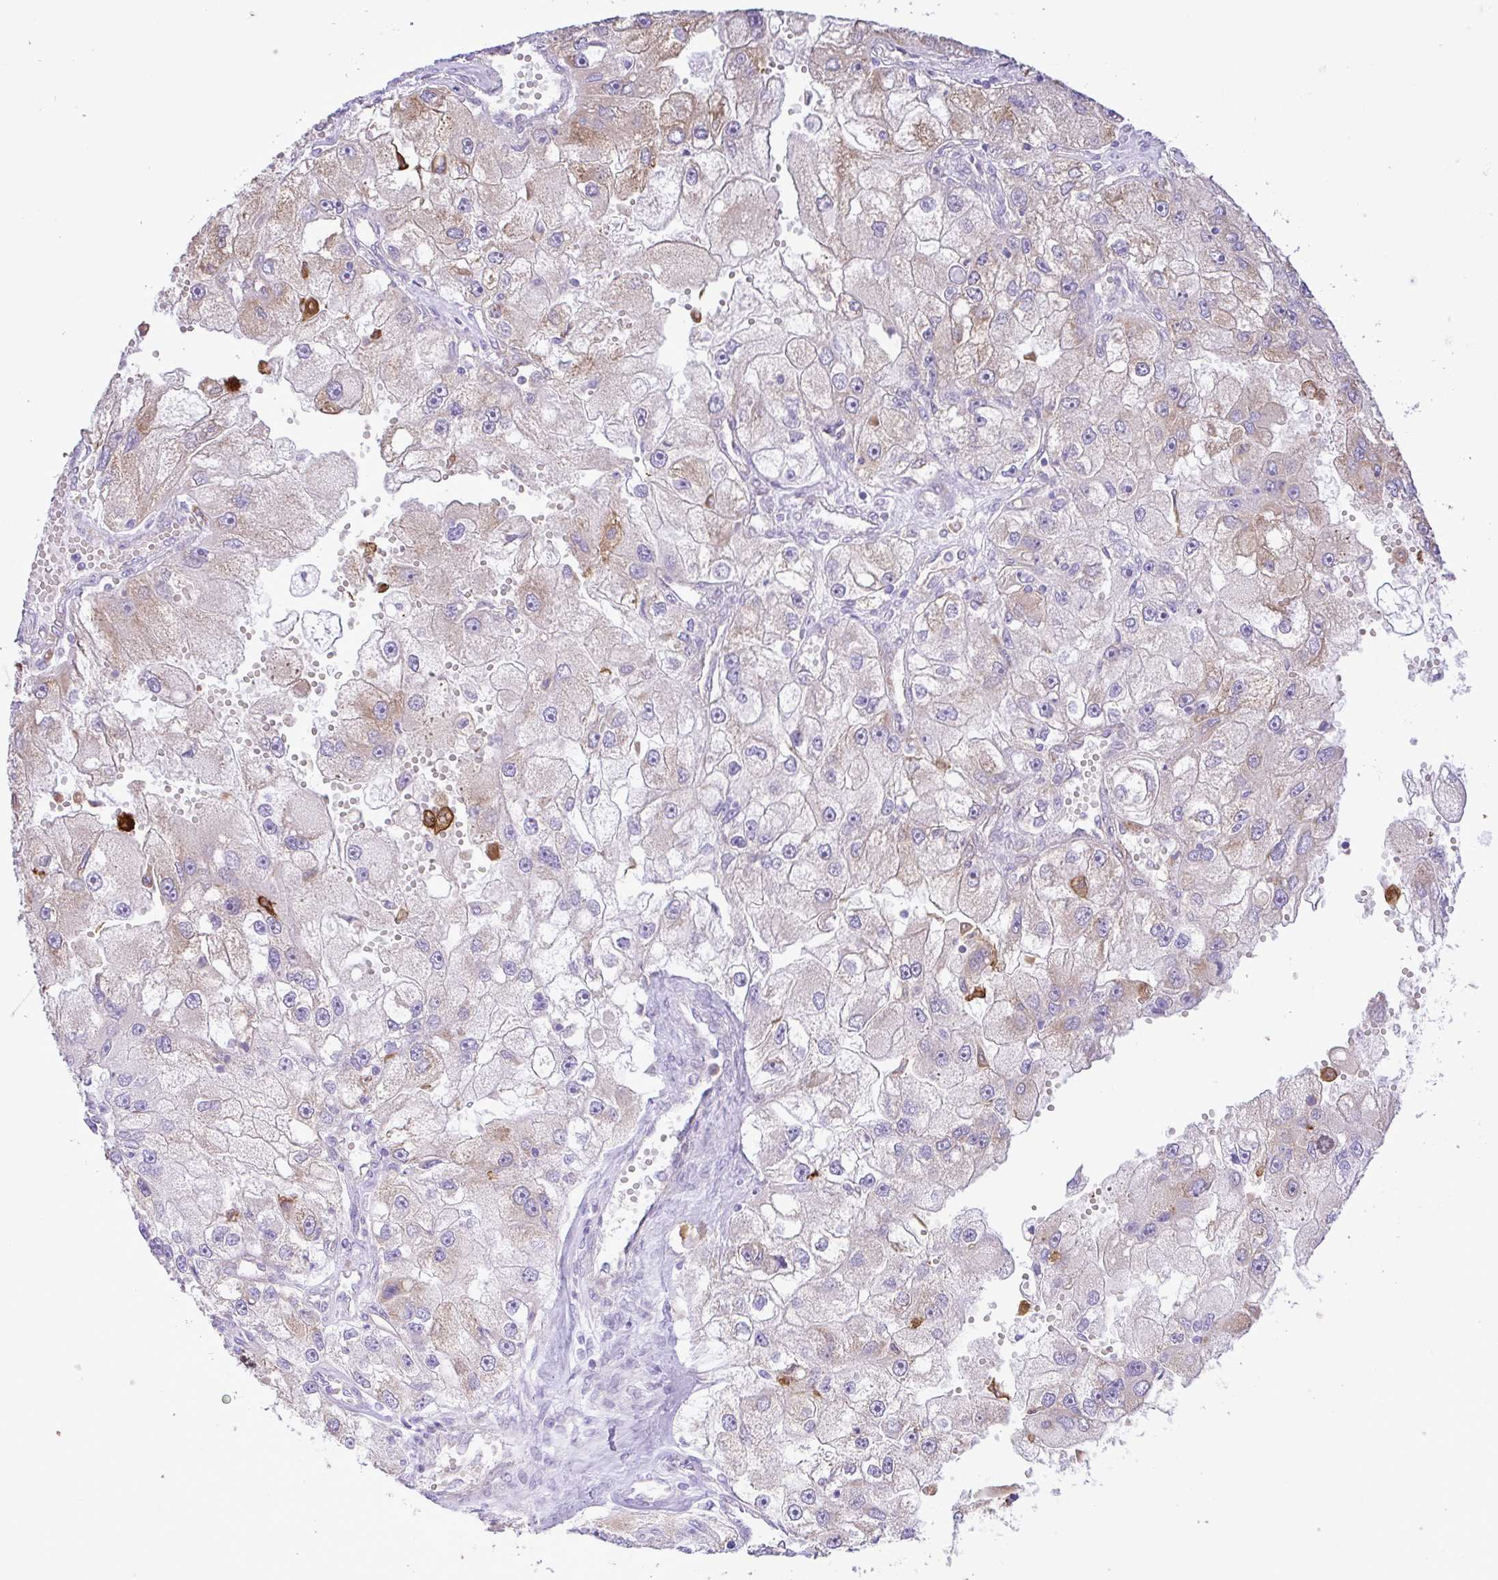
{"staining": {"intensity": "moderate", "quantity": "<25%", "location": "cytoplasmic/membranous"}, "tissue": "renal cancer", "cell_type": "Tumor cells", "image_type": "cancer", "snomed": [{"axis": "morphology", "description": "Adenocarcinoma, NOS"}, {"axis": "topography", "description": "Kidney"}], "caption": "A brown stain labels moderate cytoplasmic/membranous expression of a protein in human renal cancer tumor cells. Nuclei are stained in blue.", "gene": "EEF1A2", "patient": {"sex": "male", "age": 63}}